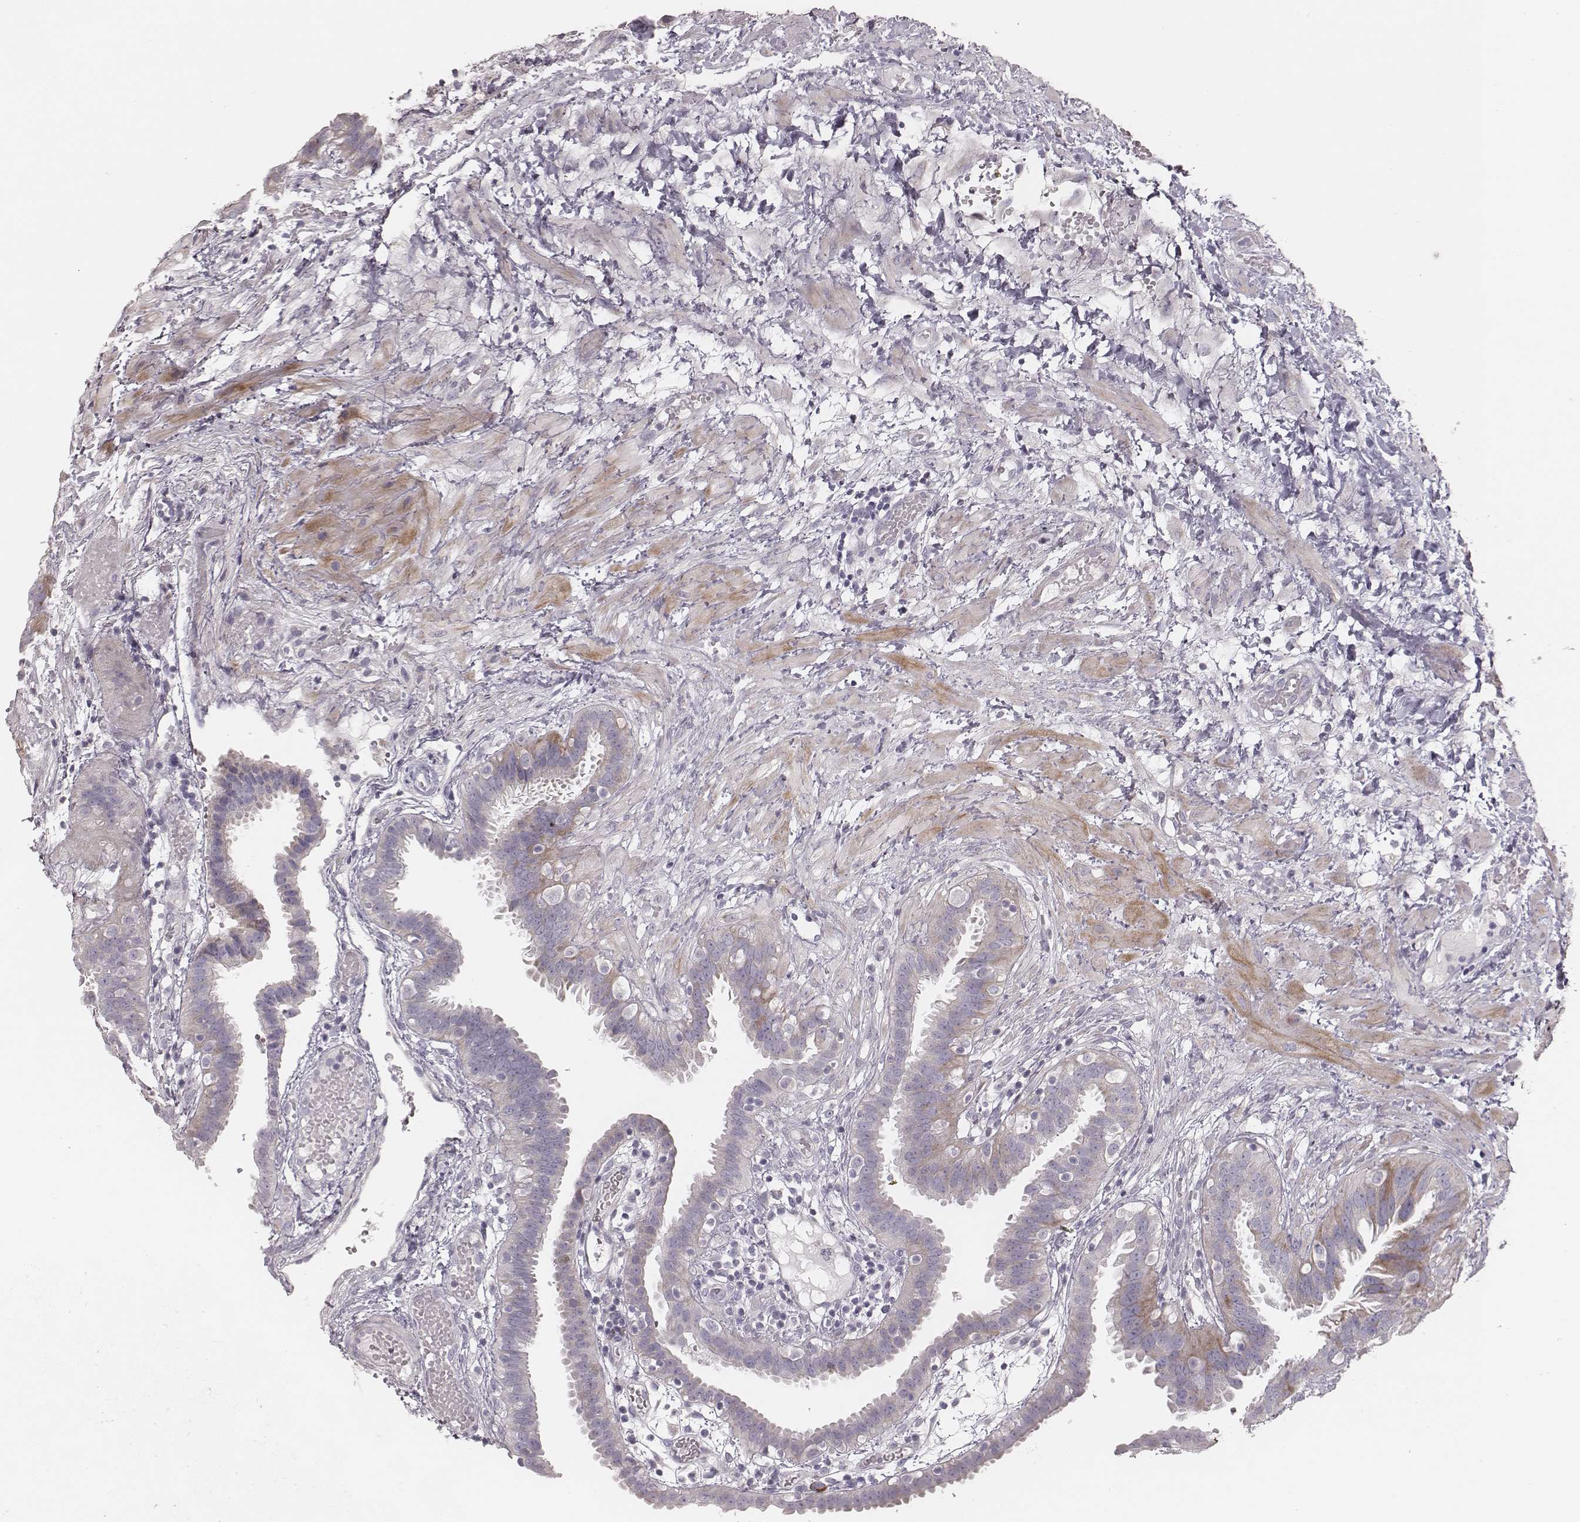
{"staining": {"intensity": "moderate", "quantity": "<25%", "location": "cytoplasmic/membranous"}, "tissue": "fallopian tube", "cell_type": "Glandular cells", "image_type": "normal", "snomed": [{"axis": "morphology", "description": "Normal tissue, NOS"}, {"axis": "topography", "description": "Fallopian tube"}], "caption": "Benign fallopian tube shows moderate cytoplasmic/membranous positivity in about <25% of glandular cells.", "gene": "KIF5C", "patient": {"sex": "female", "age": 37}}